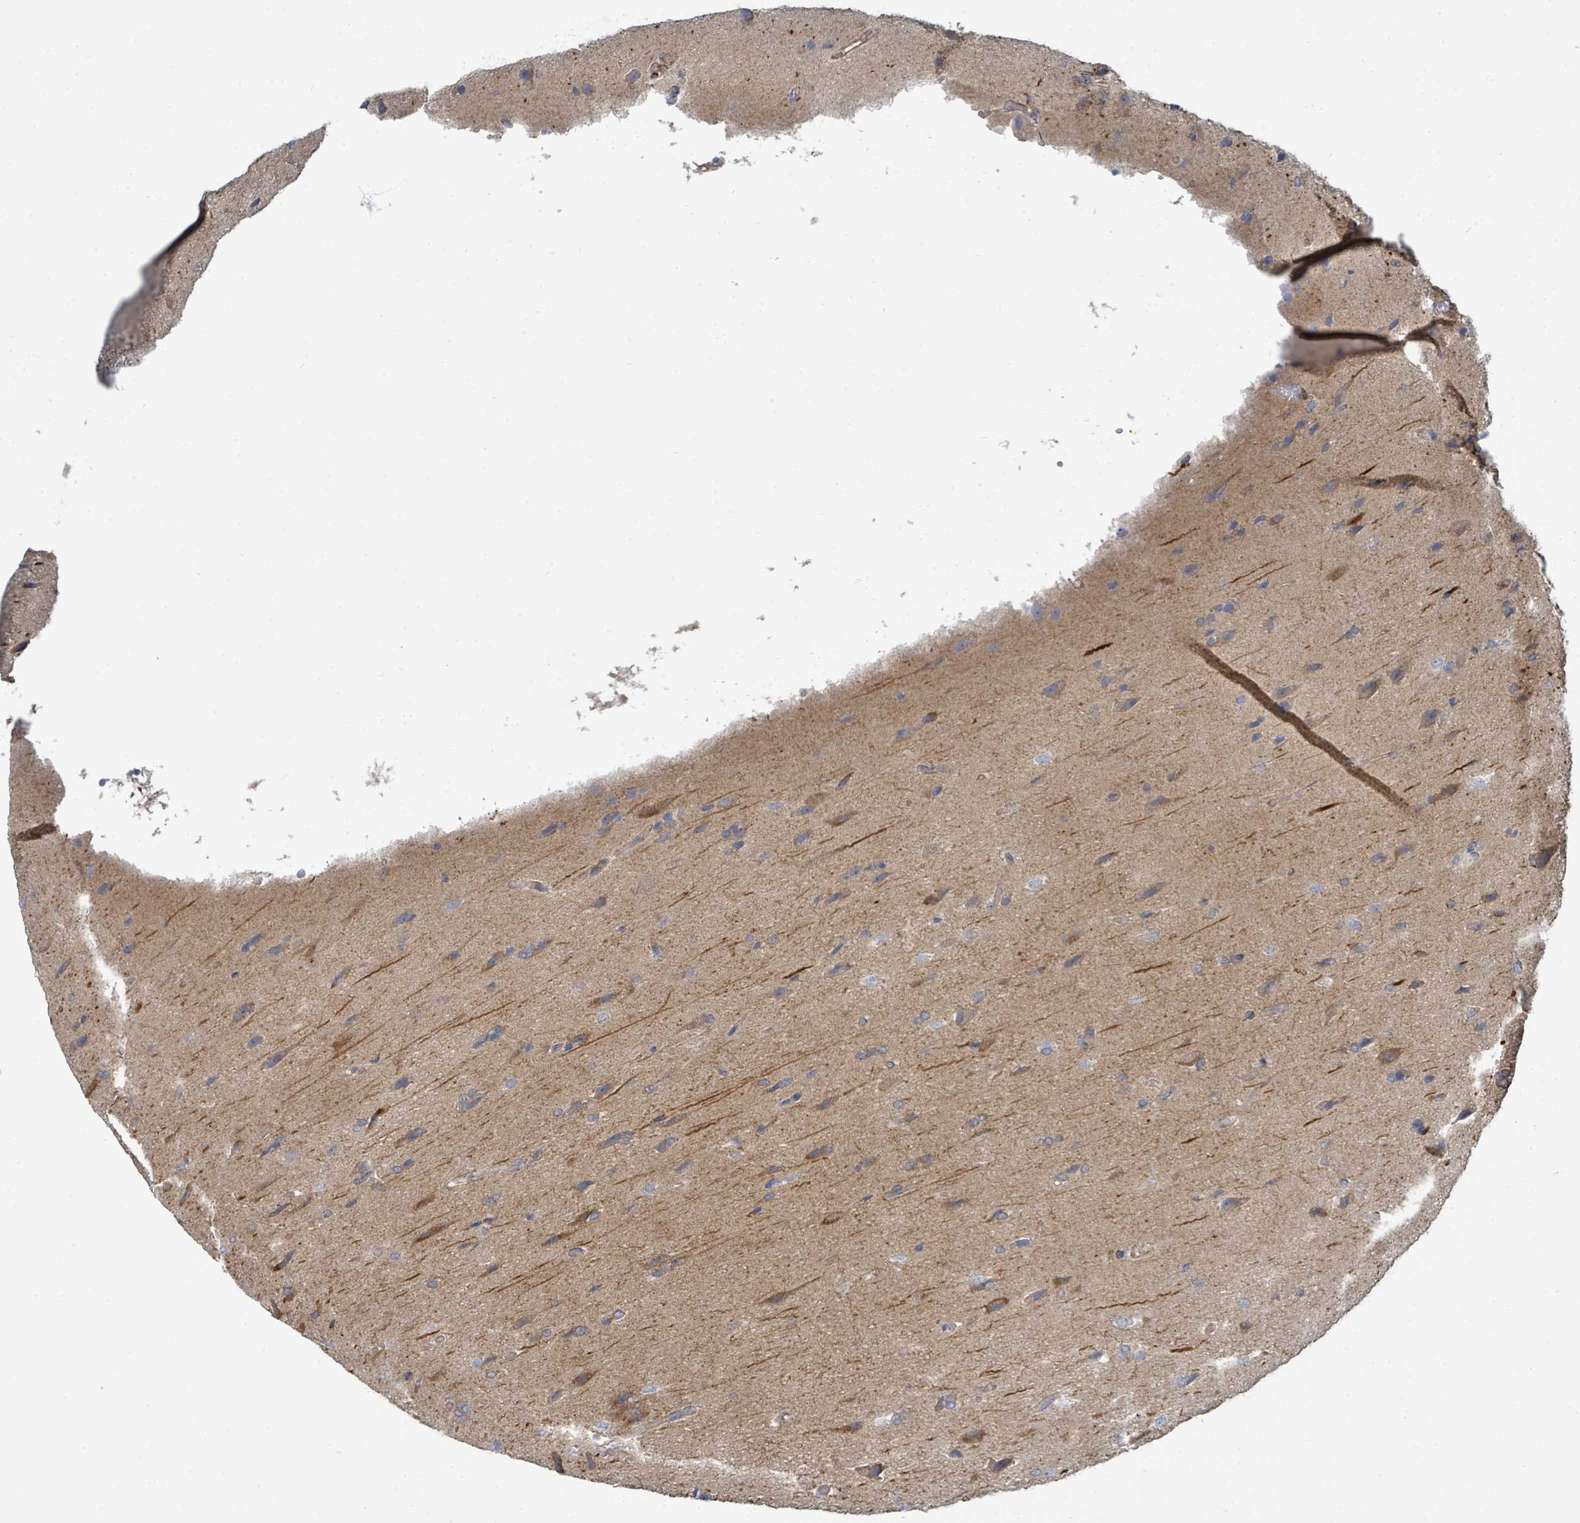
{"staining": {"intensity": "weak", "quantity": "<25%", "location": "cytoplasmic/membranous"}, "tissue": "glioma", "cell_type": "Tumor cells", "image_type": "cancer", "snomed": [{"axis": "morphology", "description": "Glioma, malignant, Low grade"}, {"axis": "topography", "description": "Brain"}], "caption": "IHC image of neoplastic tissue: glioma stained with DAB (3,3'-diaminobenzidine) exhibits no significant protein positivity in tumor cells.", "gene": "BOLA2B", "patient": {"sex": "male", "age": 66}}